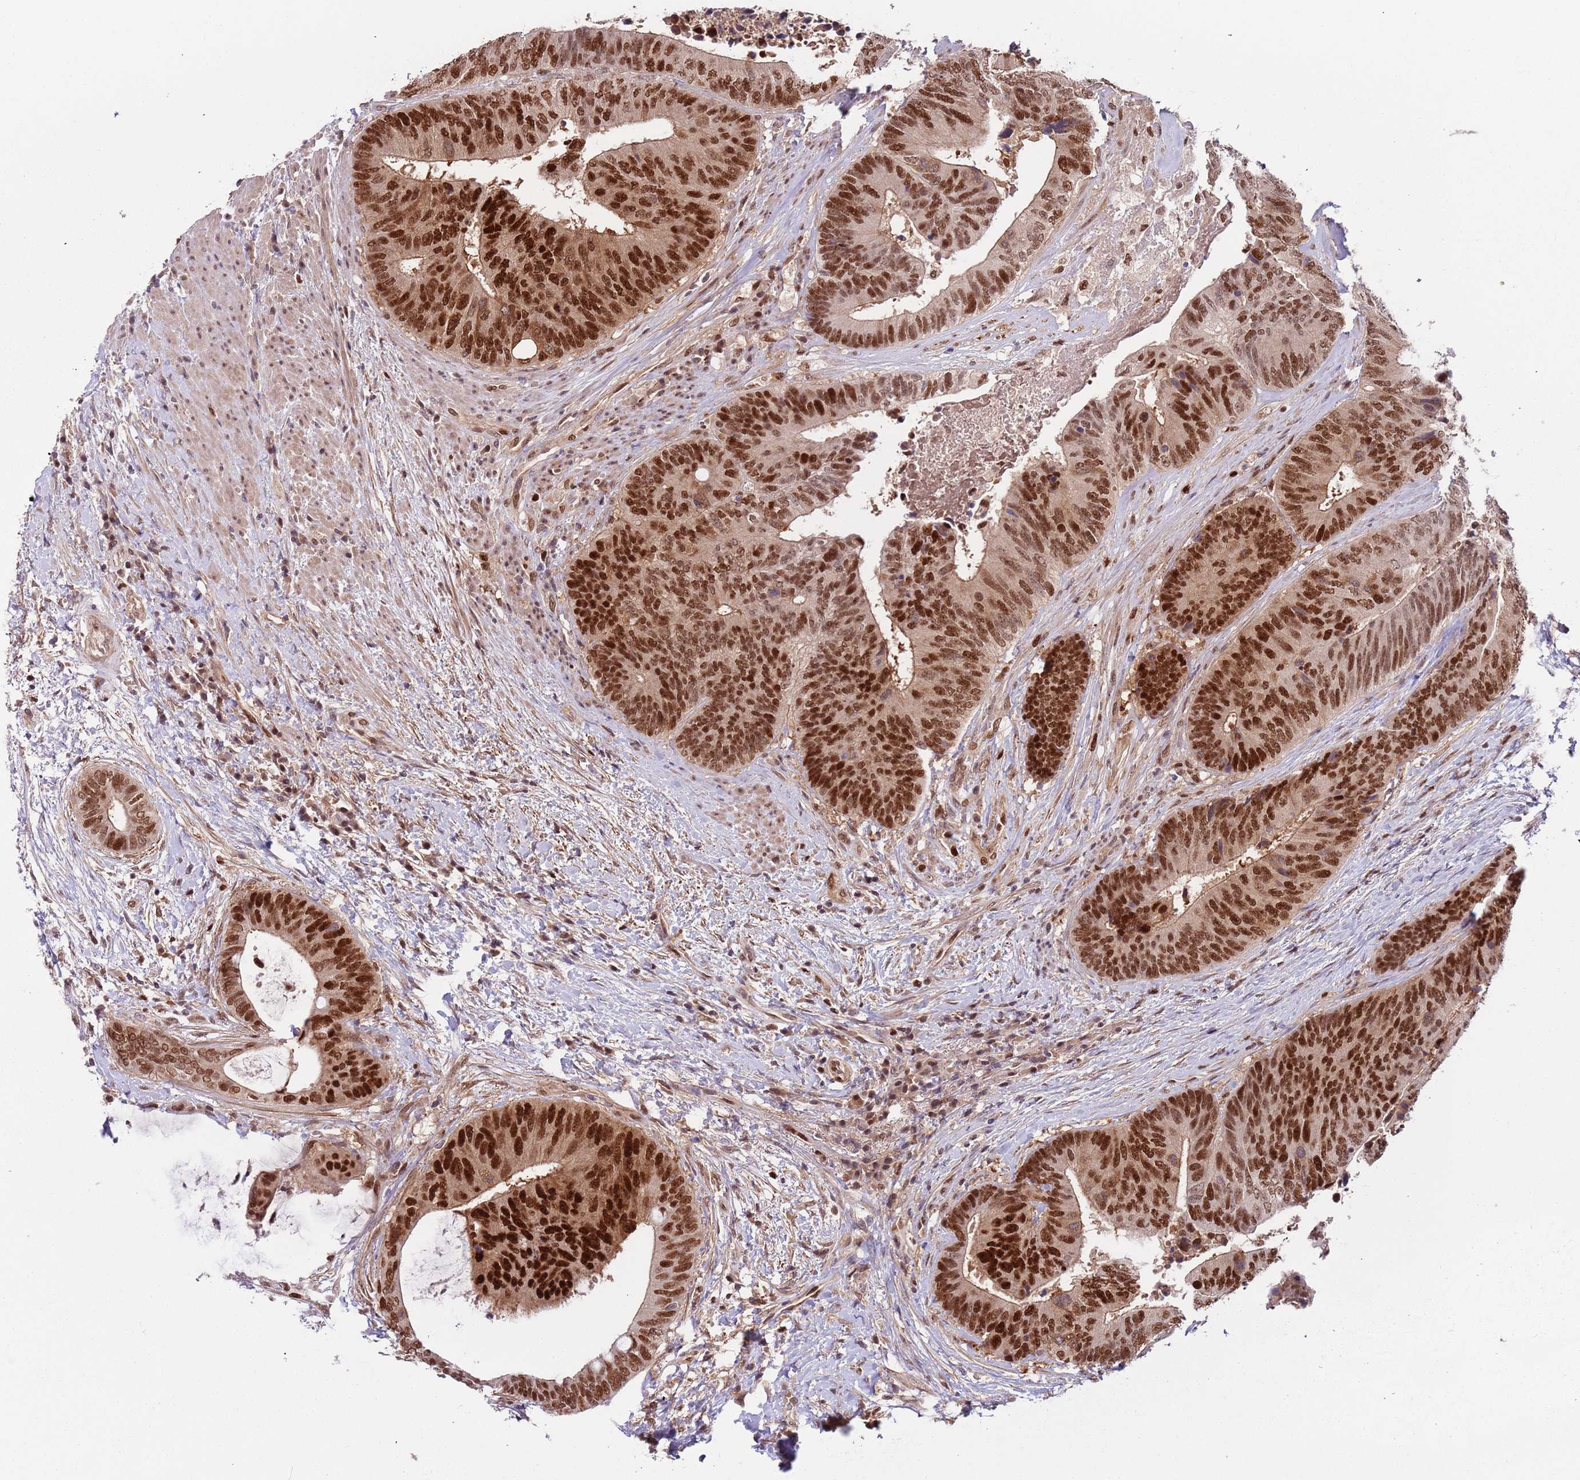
{"staining": {"intensity": "strong", "quantity": ">75%", "location": "nuclear"}, "tissue": "colorectal cancer", "cell_type": "Tumor cells", "image_type": "cancer", "snomed": [{"axis": "morphology", "description": "Adenocarcinoma, NOS"}, {"axis": "topography", "description": "Rectum"}], "caption": "A high-resolution photomicrograph shows immunohistochemistry (IHC) staining of colorectal cancer, which exhibits strong nuclear positivity in approximately >75% of tumor cells.", "gene": "RMND5B", "patient": {"sex": "male", "age": 72}}